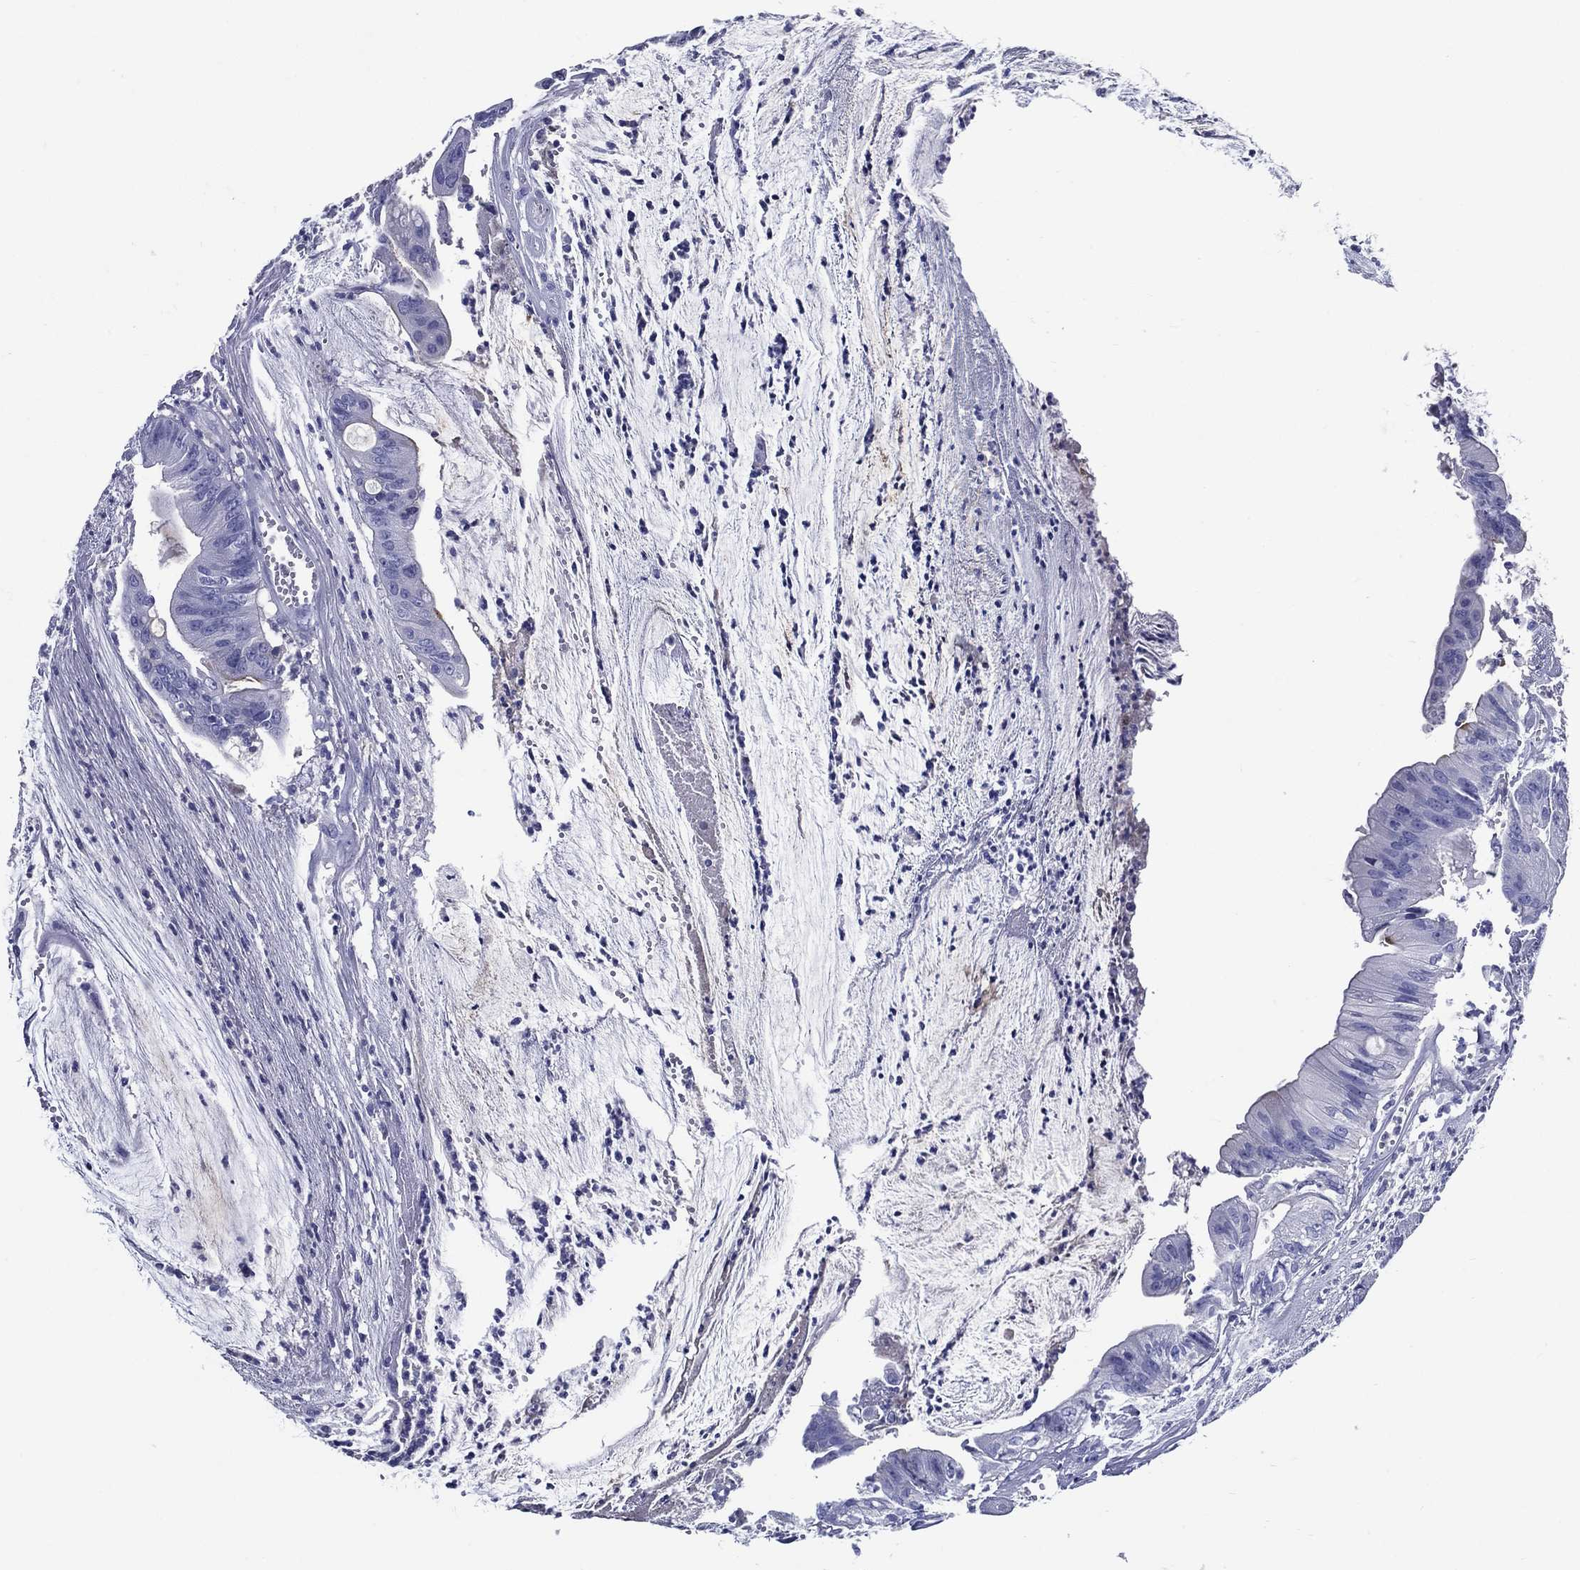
{"staining": {"intensity": "negative", "quantity": "none", "location": "none"}, "tissue": "colorectal cancer", "cell_type": "Tumor cells", "image_type": "cancer", "snomed": [{"axis": "morphology", "description": "Adenocarcinoma, NOS"}, {"axis": "topography", "description": "Colon"}], "caption": "Immunohistochemical staining of human colorectal cancer (adenocarcinoma) shows no significant positivity in tumor cells. (DAB immunohistochemistry (IHC) visualized using brightfield microscopy, high magnification).", "gene": "ACE2", "patient": {"sex": "female", "age": 69}}